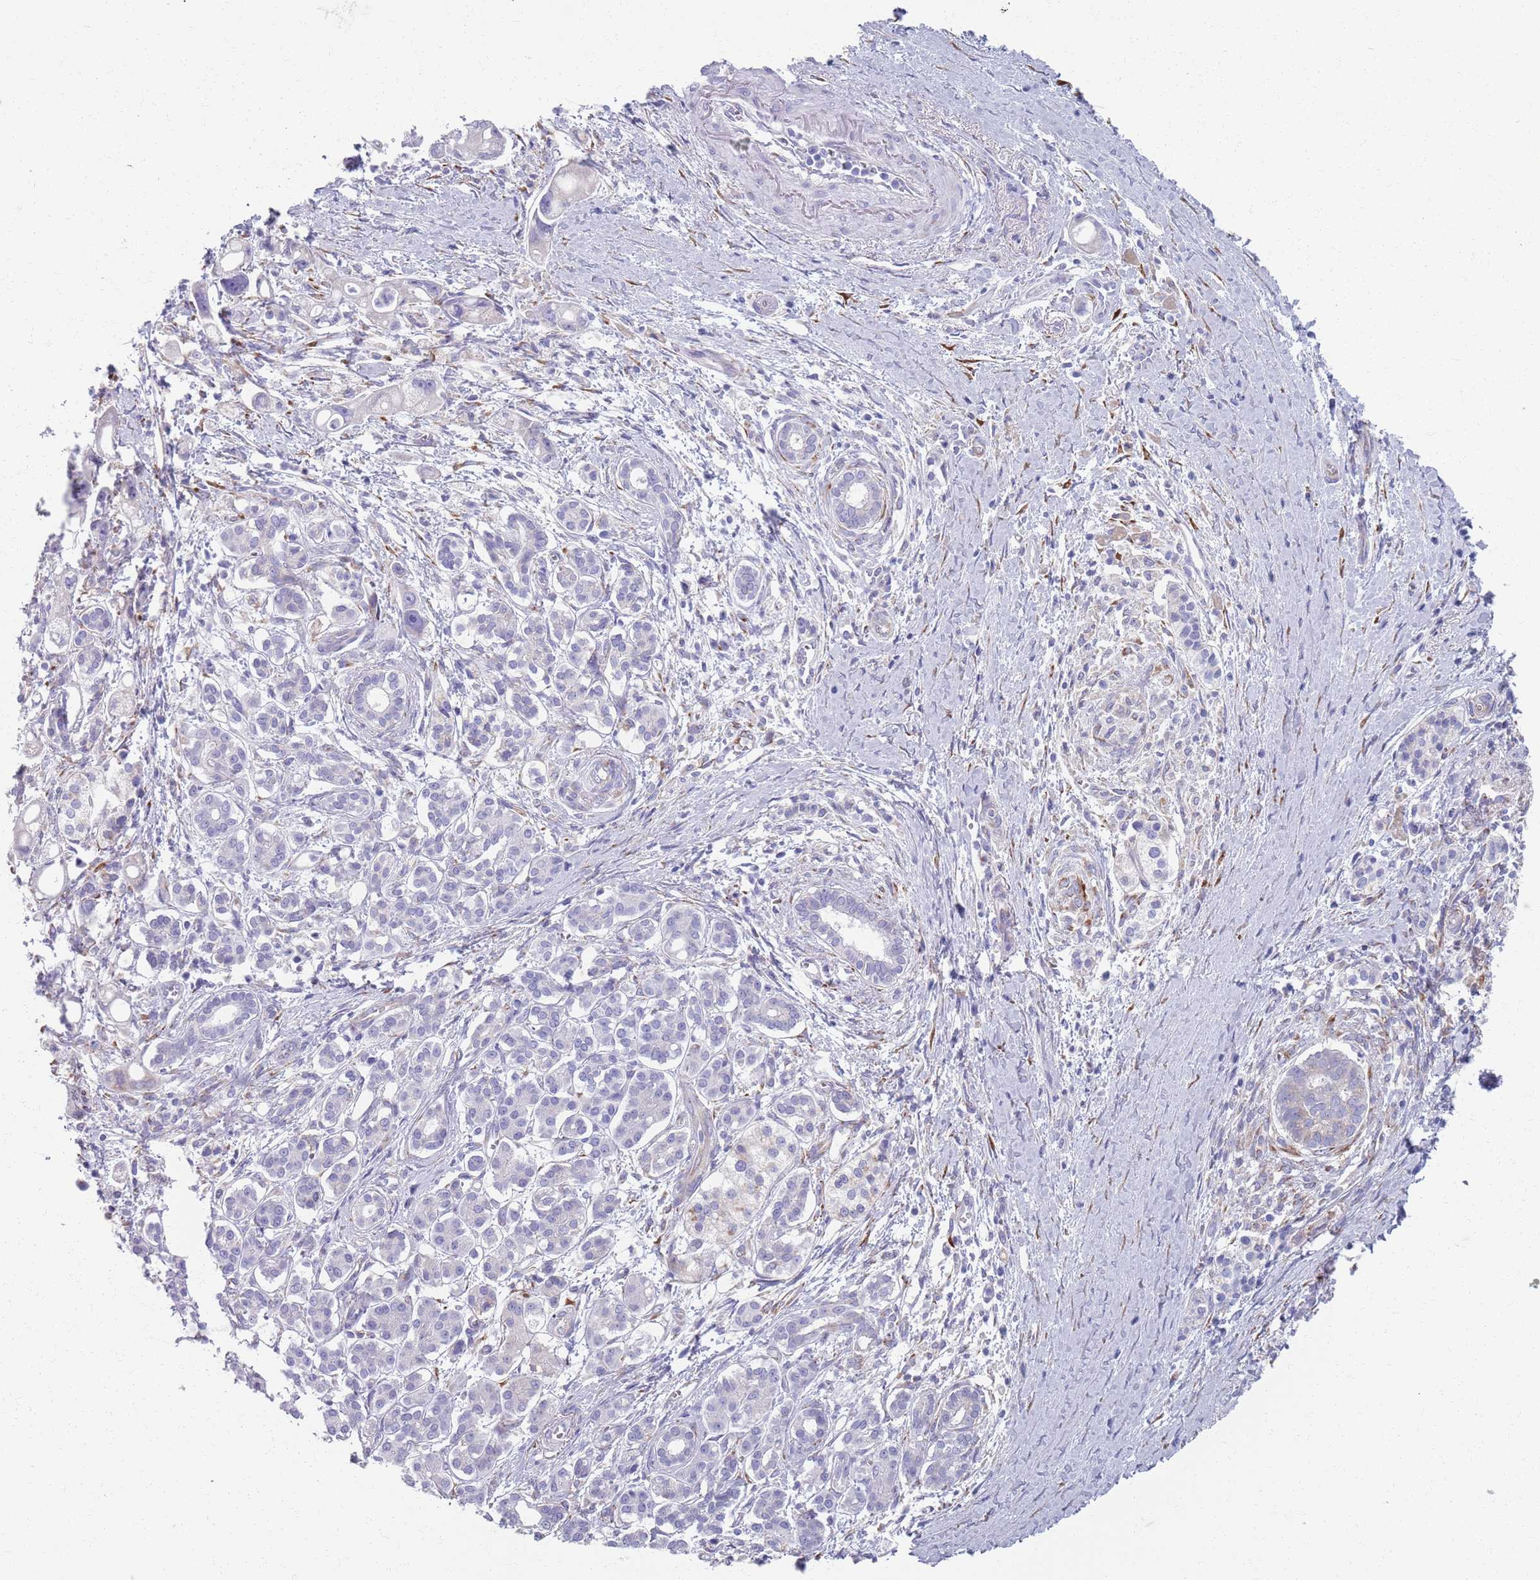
{"staining": {"intensity": "negative", "quantity": "none", "location": "none"}, "tissue": "pancreatic cancer", "cell_type": "Tumor cells", "image_type": "cancer", "snomed": [{"axis": "morphology", "description": "Adenocarcinoma, NOS"}, {"axis": "topography", "description": "Pancreas"}], "caption": "A histopathology image of human pancreatic cancer (adenocarcinoma) is negative for staining in tumor cells. (DAB (3,3'-diaminobenzidine) IHC visualized using brightfield microscopy, high magnification).", "gene": "PLOD1", "patient": {"sex": "male", "age": 68}}